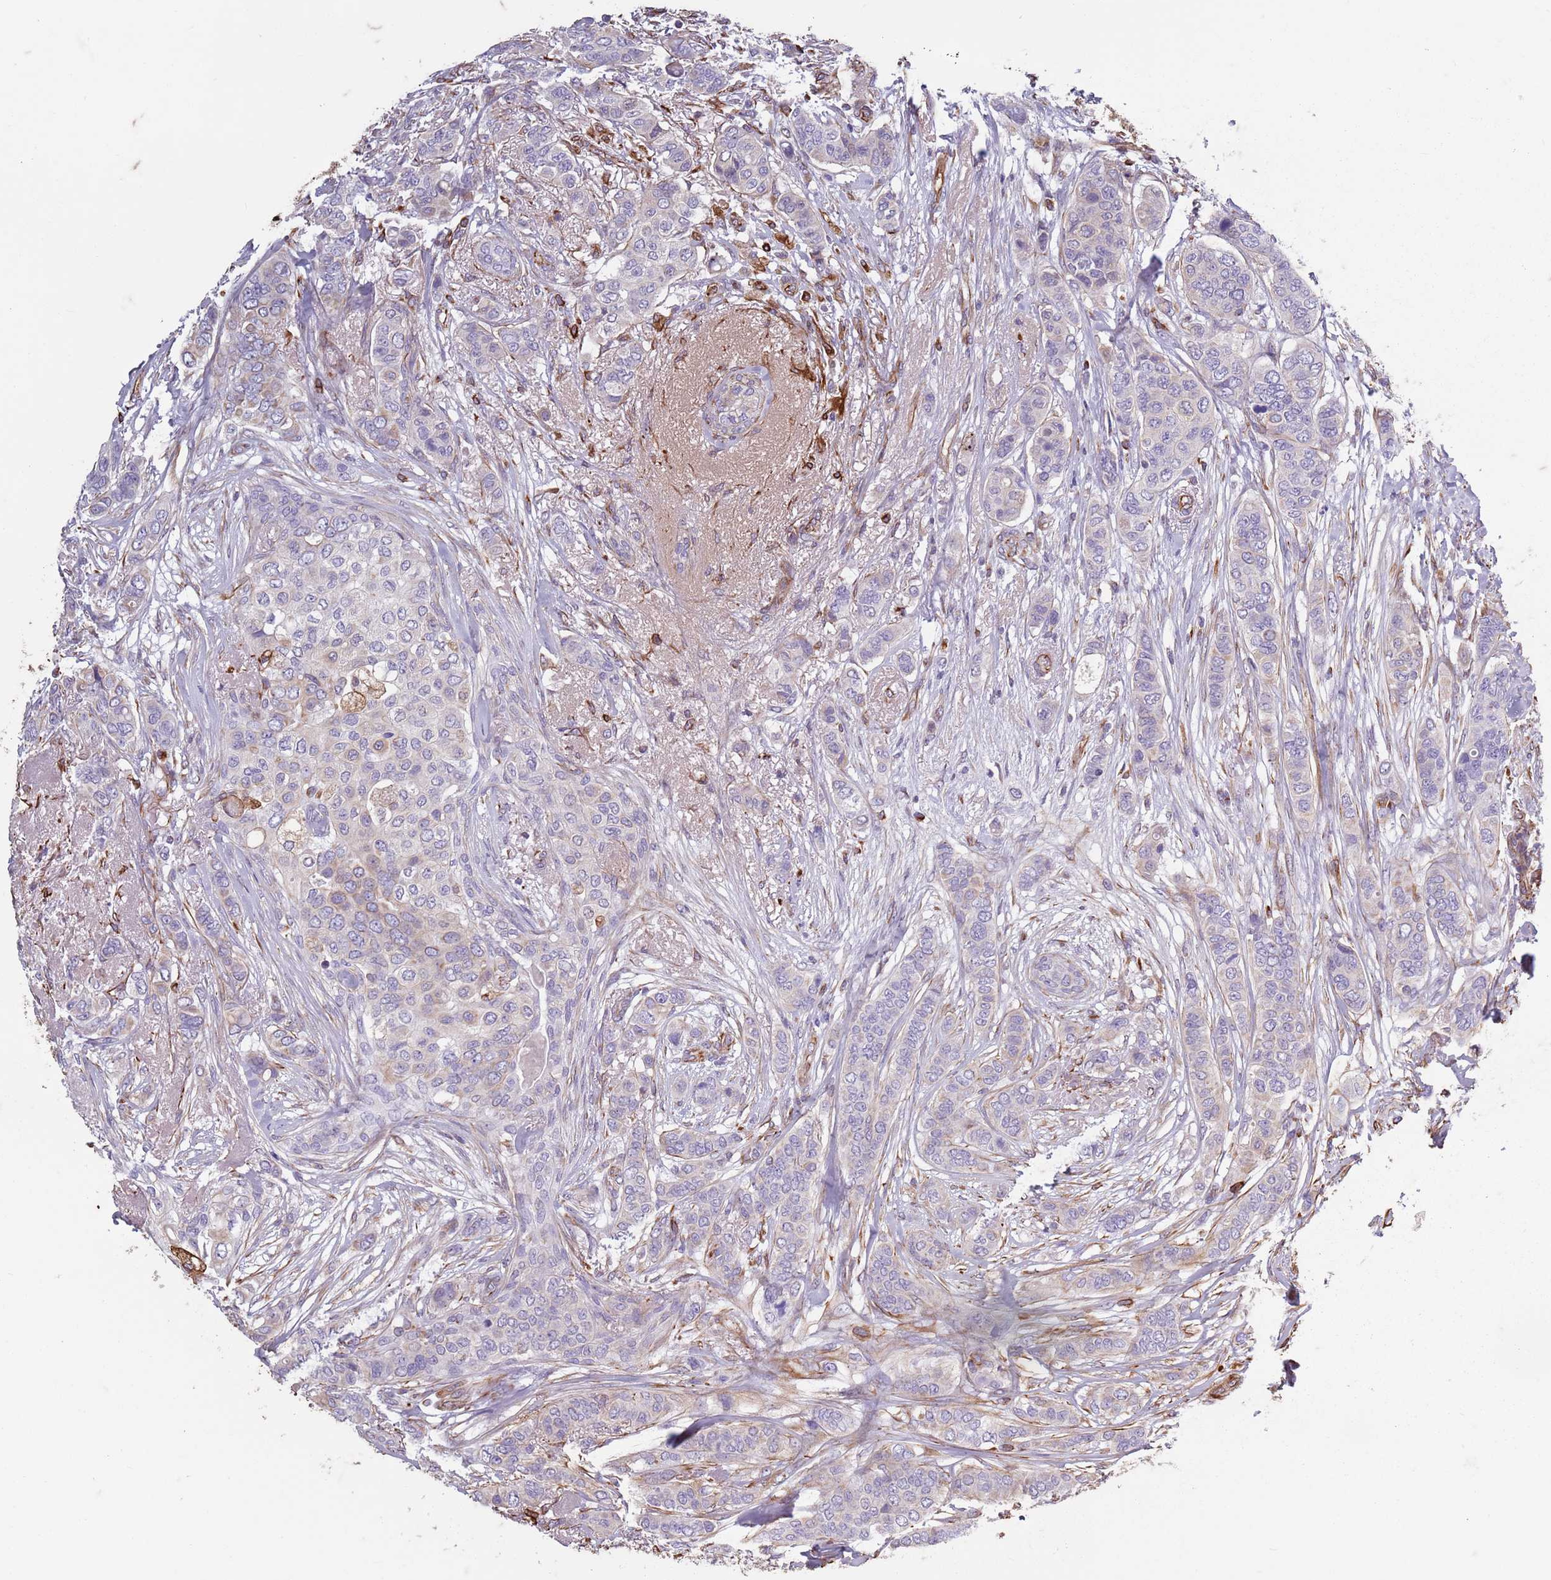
{"staining": {"intensity": "negative", "quantity": "none", "location": "none"}, "tissue": "breast cancer", "cell_type": "Tumor cells", "image_type": "cancer", "snomed": [{"axis": "morphology", "description": "Lobular carcinoma"}, {"axis": "topography", "description": "Breast"}], "caption": "DAB (3,3'-diaminobenzidine) immunohistochemical staining of human breast cancer shows no significant expression in tumor cells.", "gene": "TAS2R38", "patient": {"sex": "female", "age": 51}}